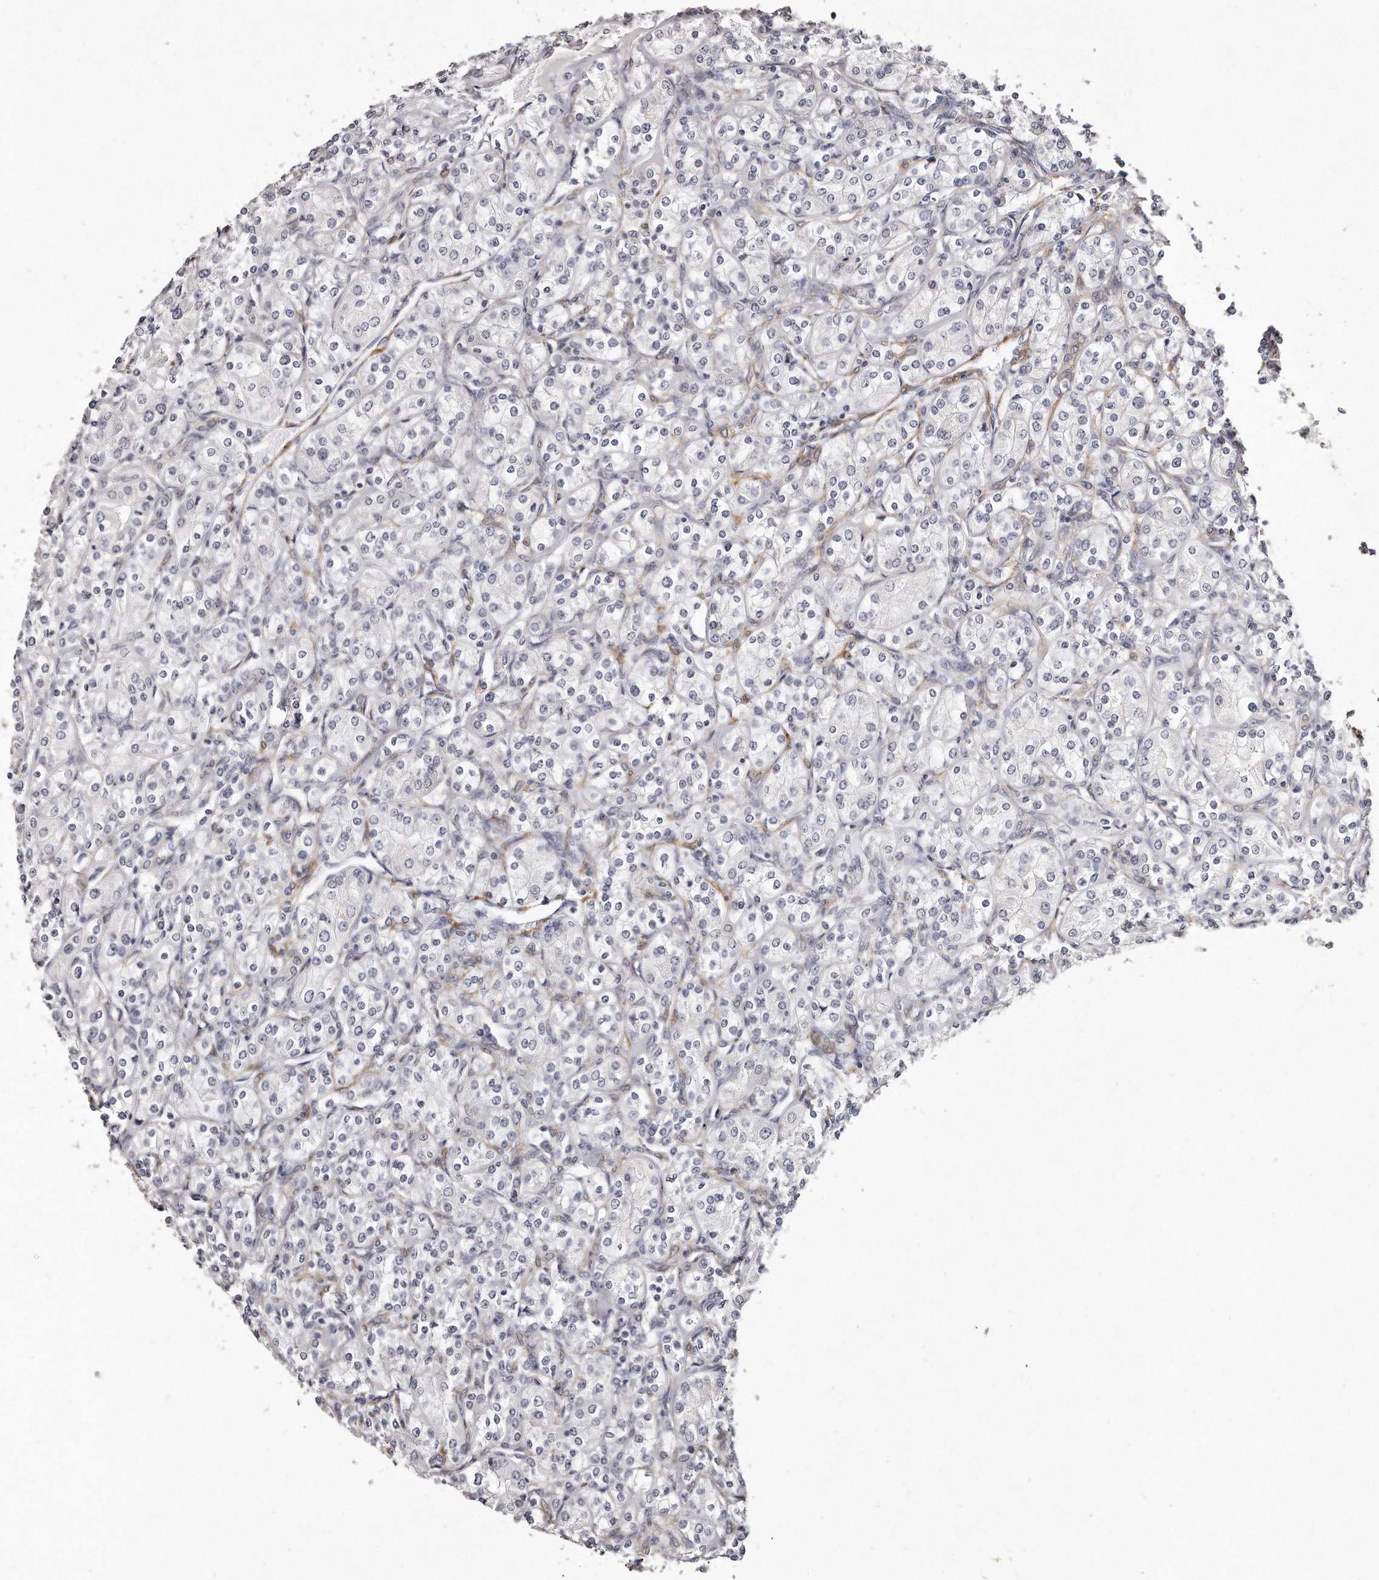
{"staining": {"intensity": "negative", "quantity": "none", "location": "none"}, "tissue": "renal cancer", "cell_type": "Tumor cells", "image_type": "cancer", "snomed": [{"axis": "morphology", "description": "Adenocarcinoma, NOS"}, {"axis": "topography", "description": "Kidney"}], "caption": "This is an IHC photomicrograph of adenocarcinoma (renal). There is no staining in tumor cells.", "gene": "LMOD1", "patient": {"sex": "male", "age": 77}}